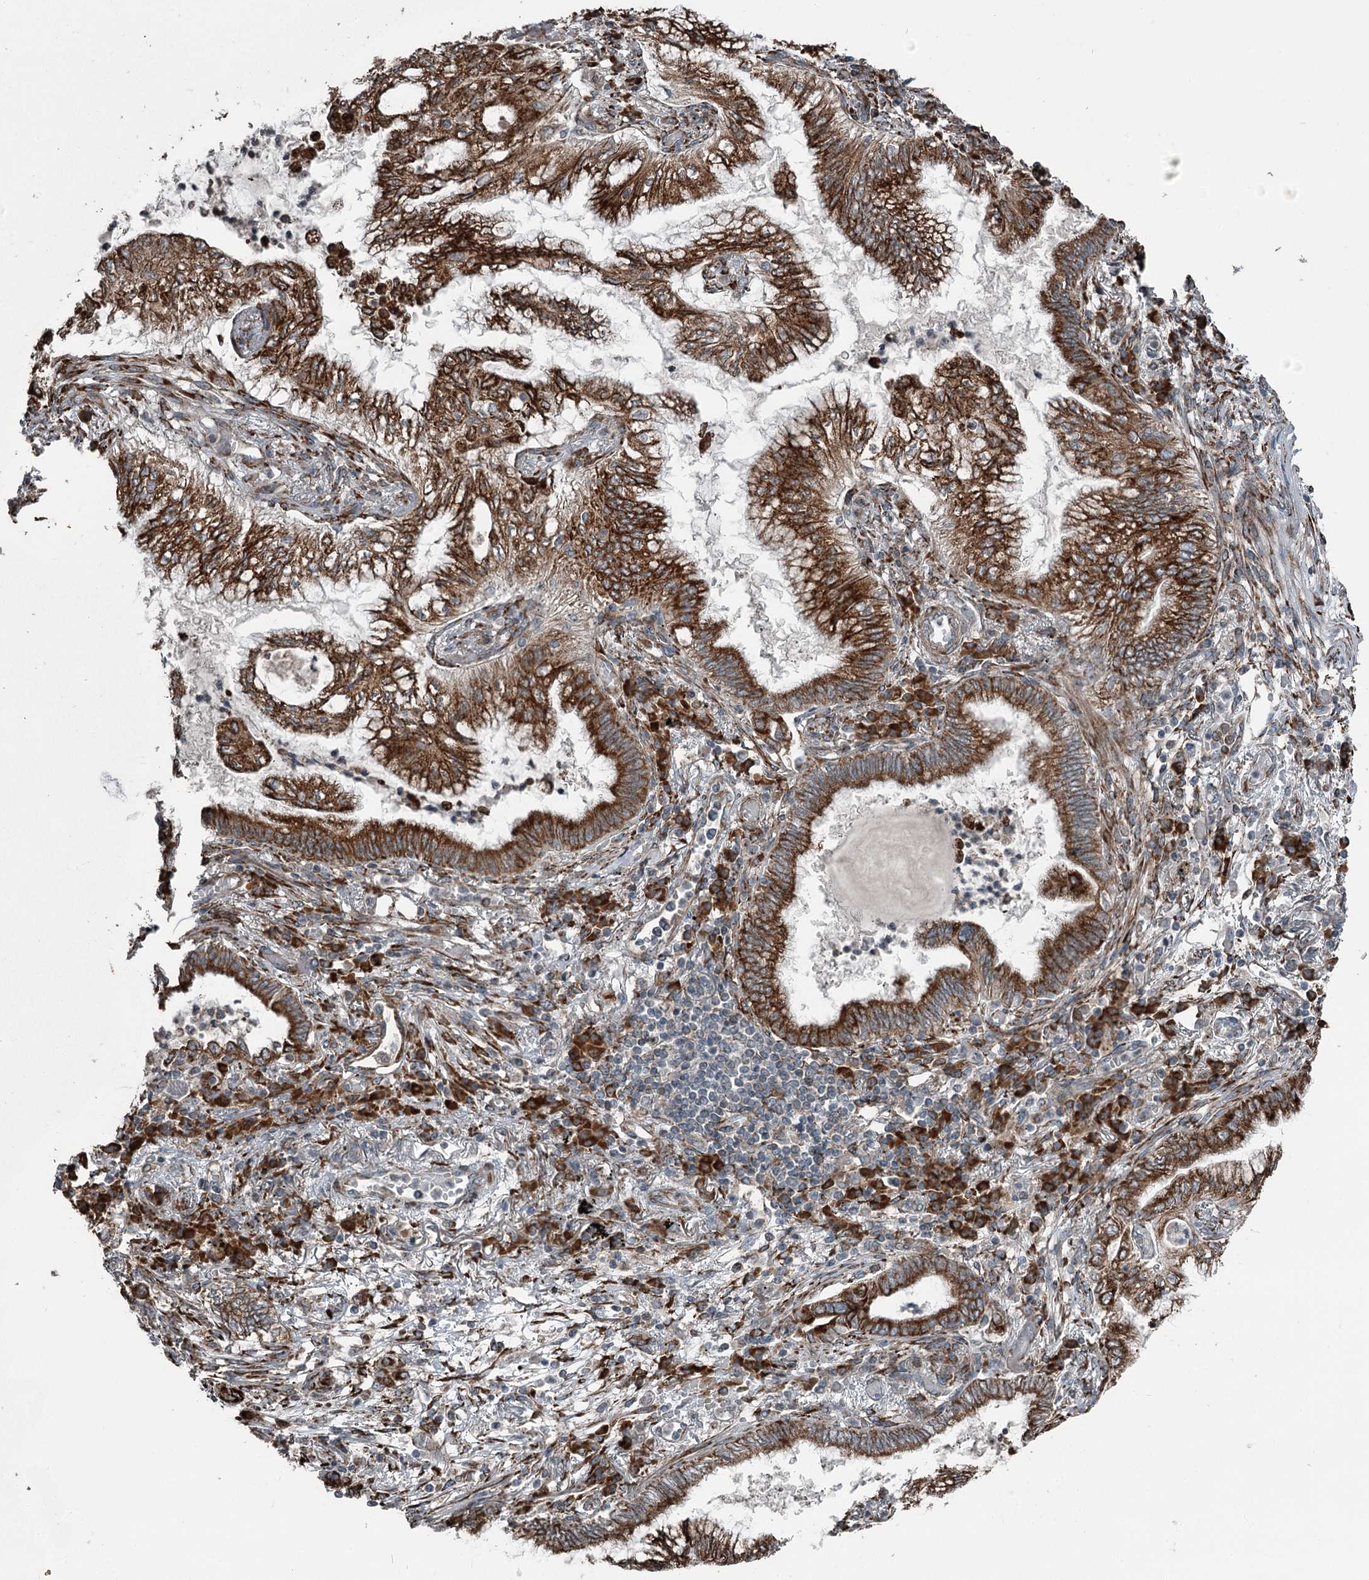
{"staining": {"intensity": "strong", "quantity": ">75%", "location": "cytoplasmic/membranous"}, "tissue": "lung cancer", "cell_type": "Tumor cells", "image_type": "cancer", "snomed": [{"axis": "morphology", "description": "Adenocarcinoma, NOS"}, {"axis": "topography", "description": "Lung"}], "caption": "Strong cytoplasmic/membranous staining is appreciated in about >75% of tumor cells in lung adenocarcinoma.", "gene": "RASSF8", "patient": {"sex": "female", "age": 70}}